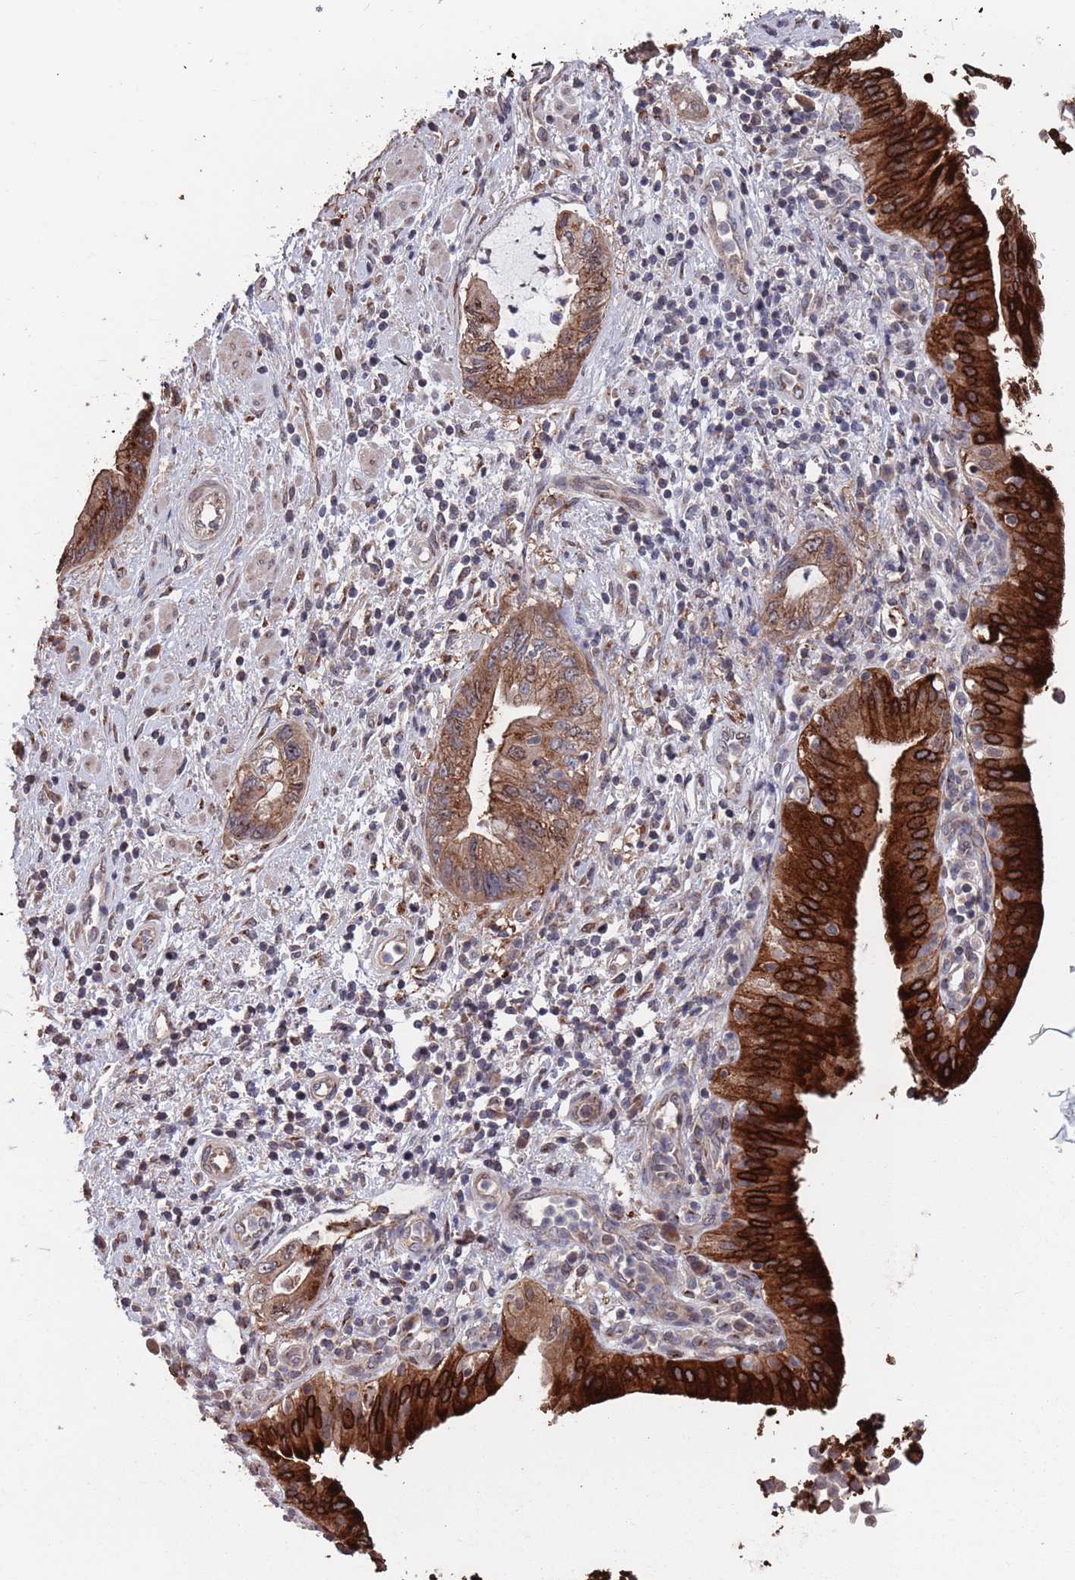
{"staining": {"intensity": "strong", "quantity": ">75%", "location": "cytoplasmic/membranous,nuclear"}, "tissue": "pancreatic cancer", "cell_type": "Tumor cells", "image_type": "cancer", "snomed": [{"axis": "morphology", "description": "Adenocarcinoma, NOS"}, {"axis": "topography", "description": "Pancreas"}], "caption": "A high-resolution photomicrograph shows immunohistochemistry (IHC) staining of pancreatic cancer (adenocarcinoma), which exhibits strong cytoplasmic/membranous and nuclear positivity in approximately >75% of tumor cells.", "gene": "UNC45A", "patient": {"sex": "female", "age": 73}}